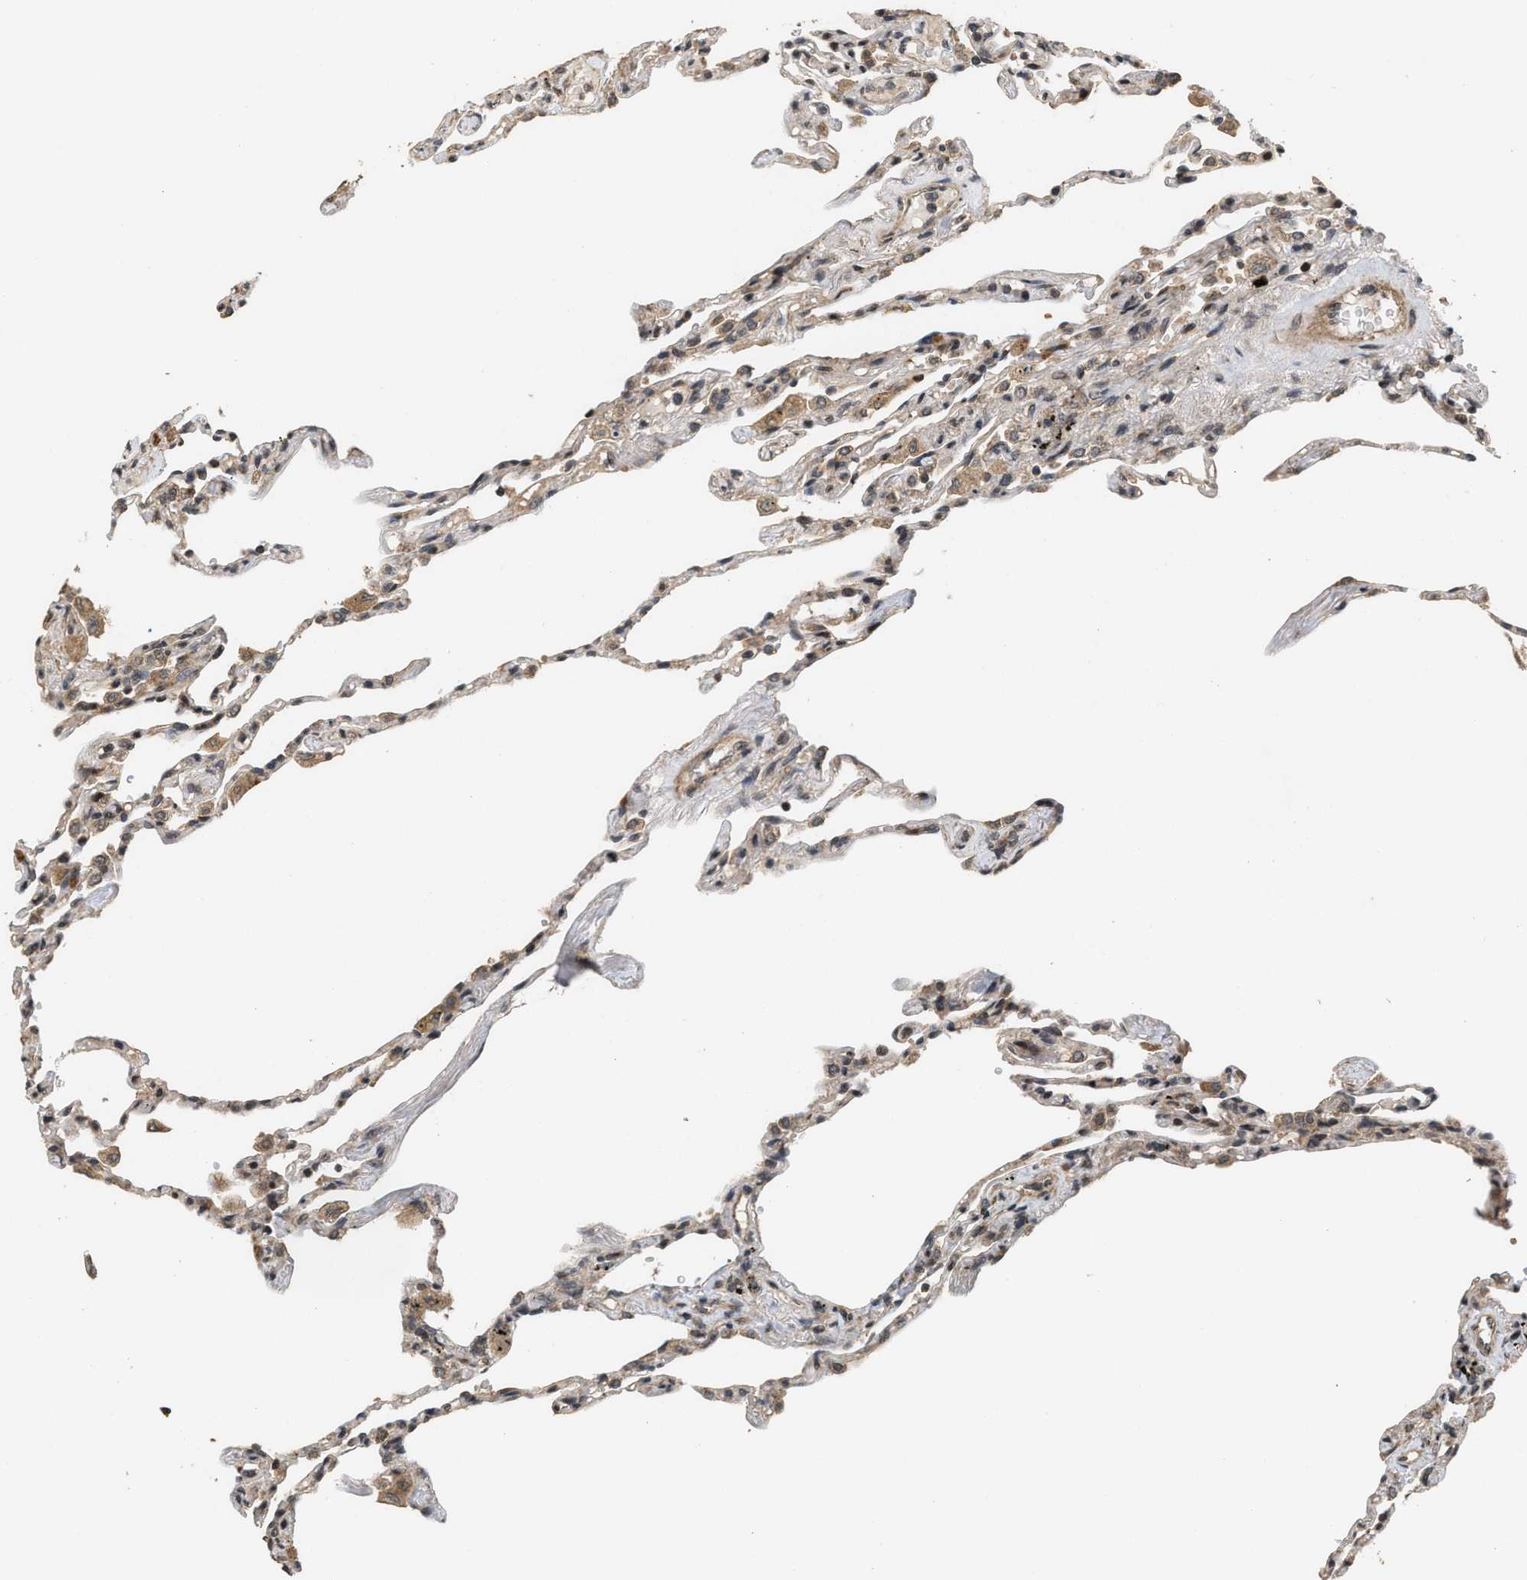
{"staining": {"intensity": "moderate", "quantity": "<25%", "location": "nuclear"}, "tissue": "lung", "cell_type": "Alveolar cells", "image_type": "normal", "snomed": [{"axis": "morphology", "description": "Normal tissue, NOS"}, {"axis": "topography", "description": "Lung"}], "caption": "IHC image of normal lung: lung stained using immunohistochemistry demonstrates low levels of moderate protein expression localized specifically in the nuclear of alveolar cells, appearing as a nuclear brown color.", "gene": "ELP2", "patient": {"sex": "male", "age": 59}}